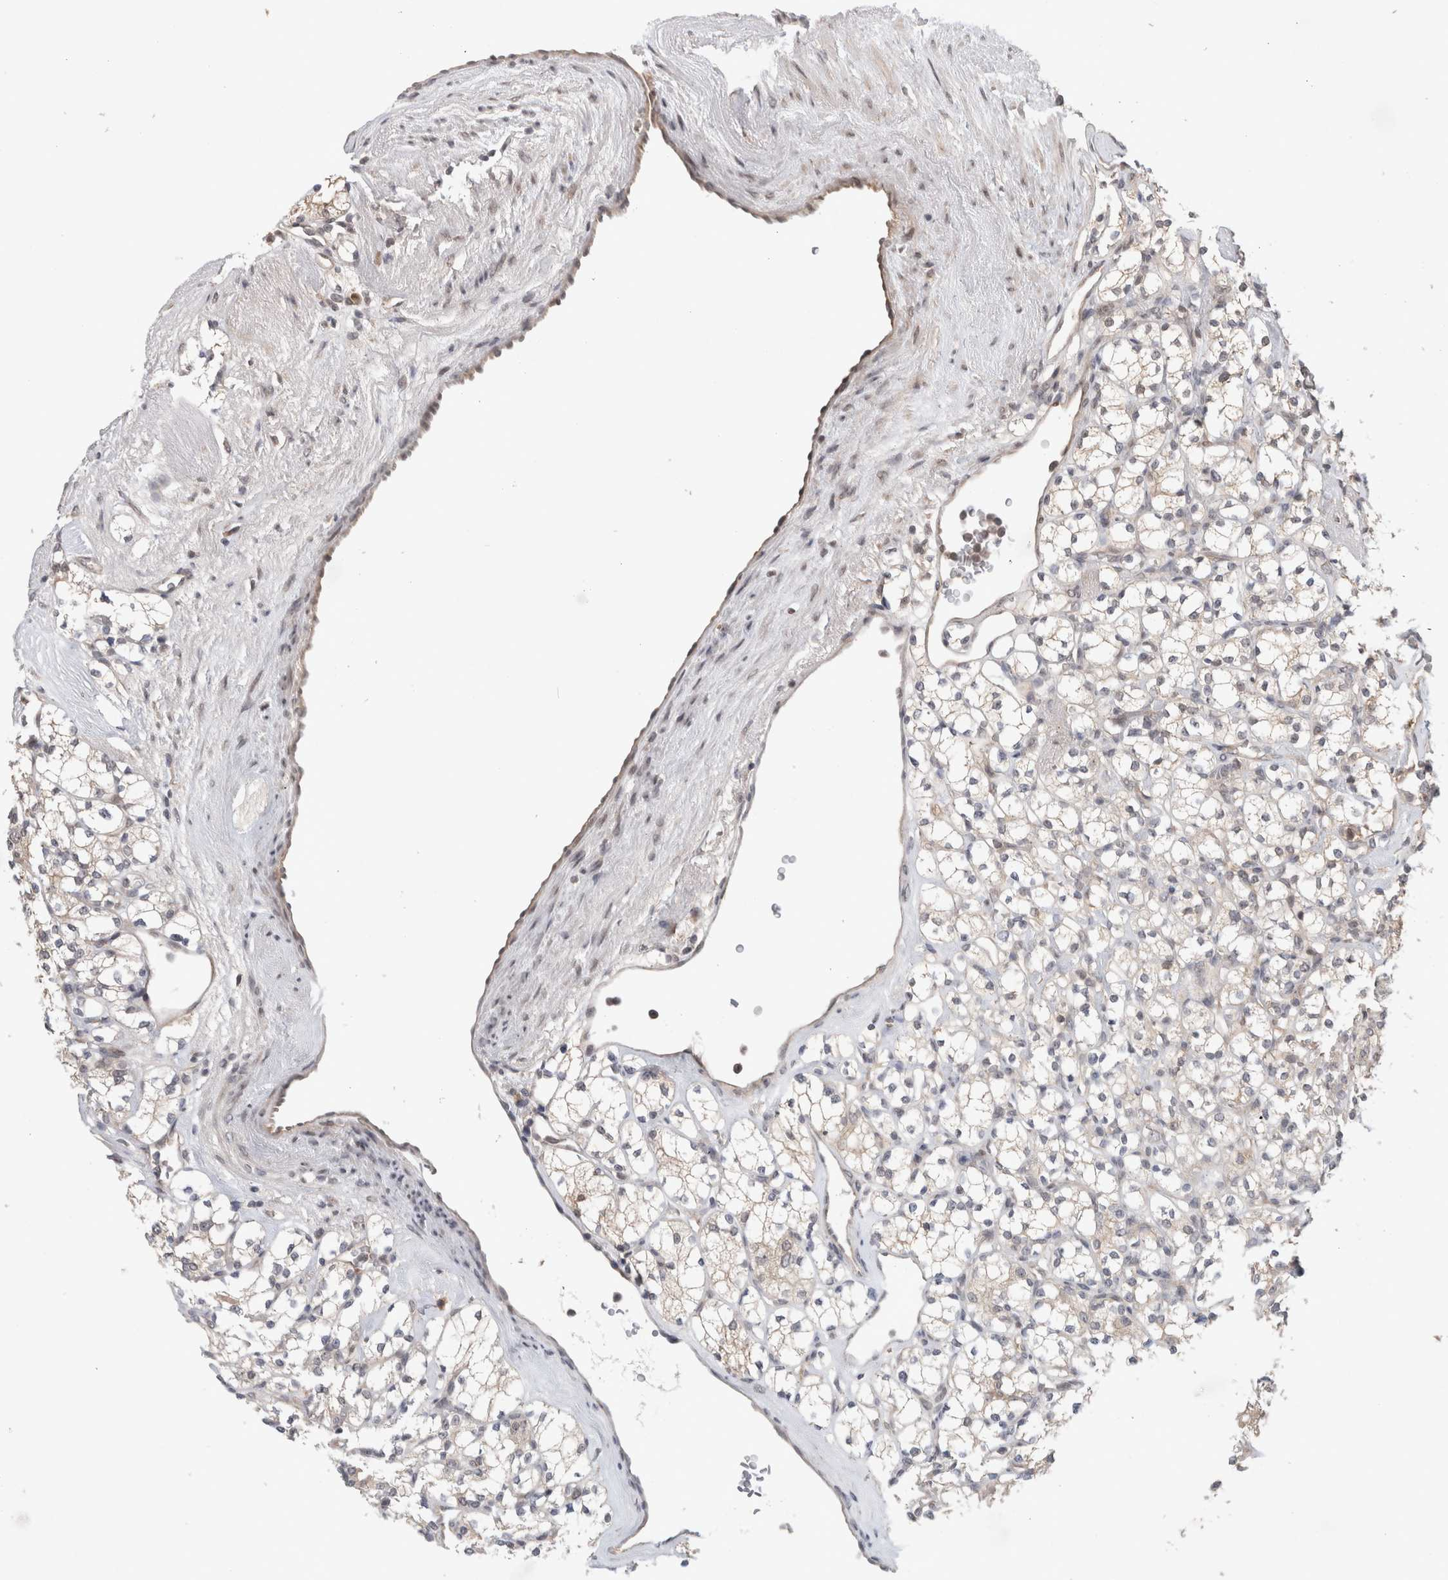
{"staining": {"intensity": "negative", "quantity": "none", "location": "none"}, "tissue": "renal cancer", "cell_type": "Tumor cells", "image_type": "cancer", "snomed": [{"axis": "morphology", "description": "Adenocarcinoma, NOS"}, {"axis": "topography", "description": "Kidney"}], "caption": "Immunohistochemistry (IHC) micrograph of neoplastic tissue: renal adenocarcinoma stained with DAB exhibits no significant protein positivity in tumor cells.", "gene": "SYDE2", "patient": {"sex": "male", "age": 77}}